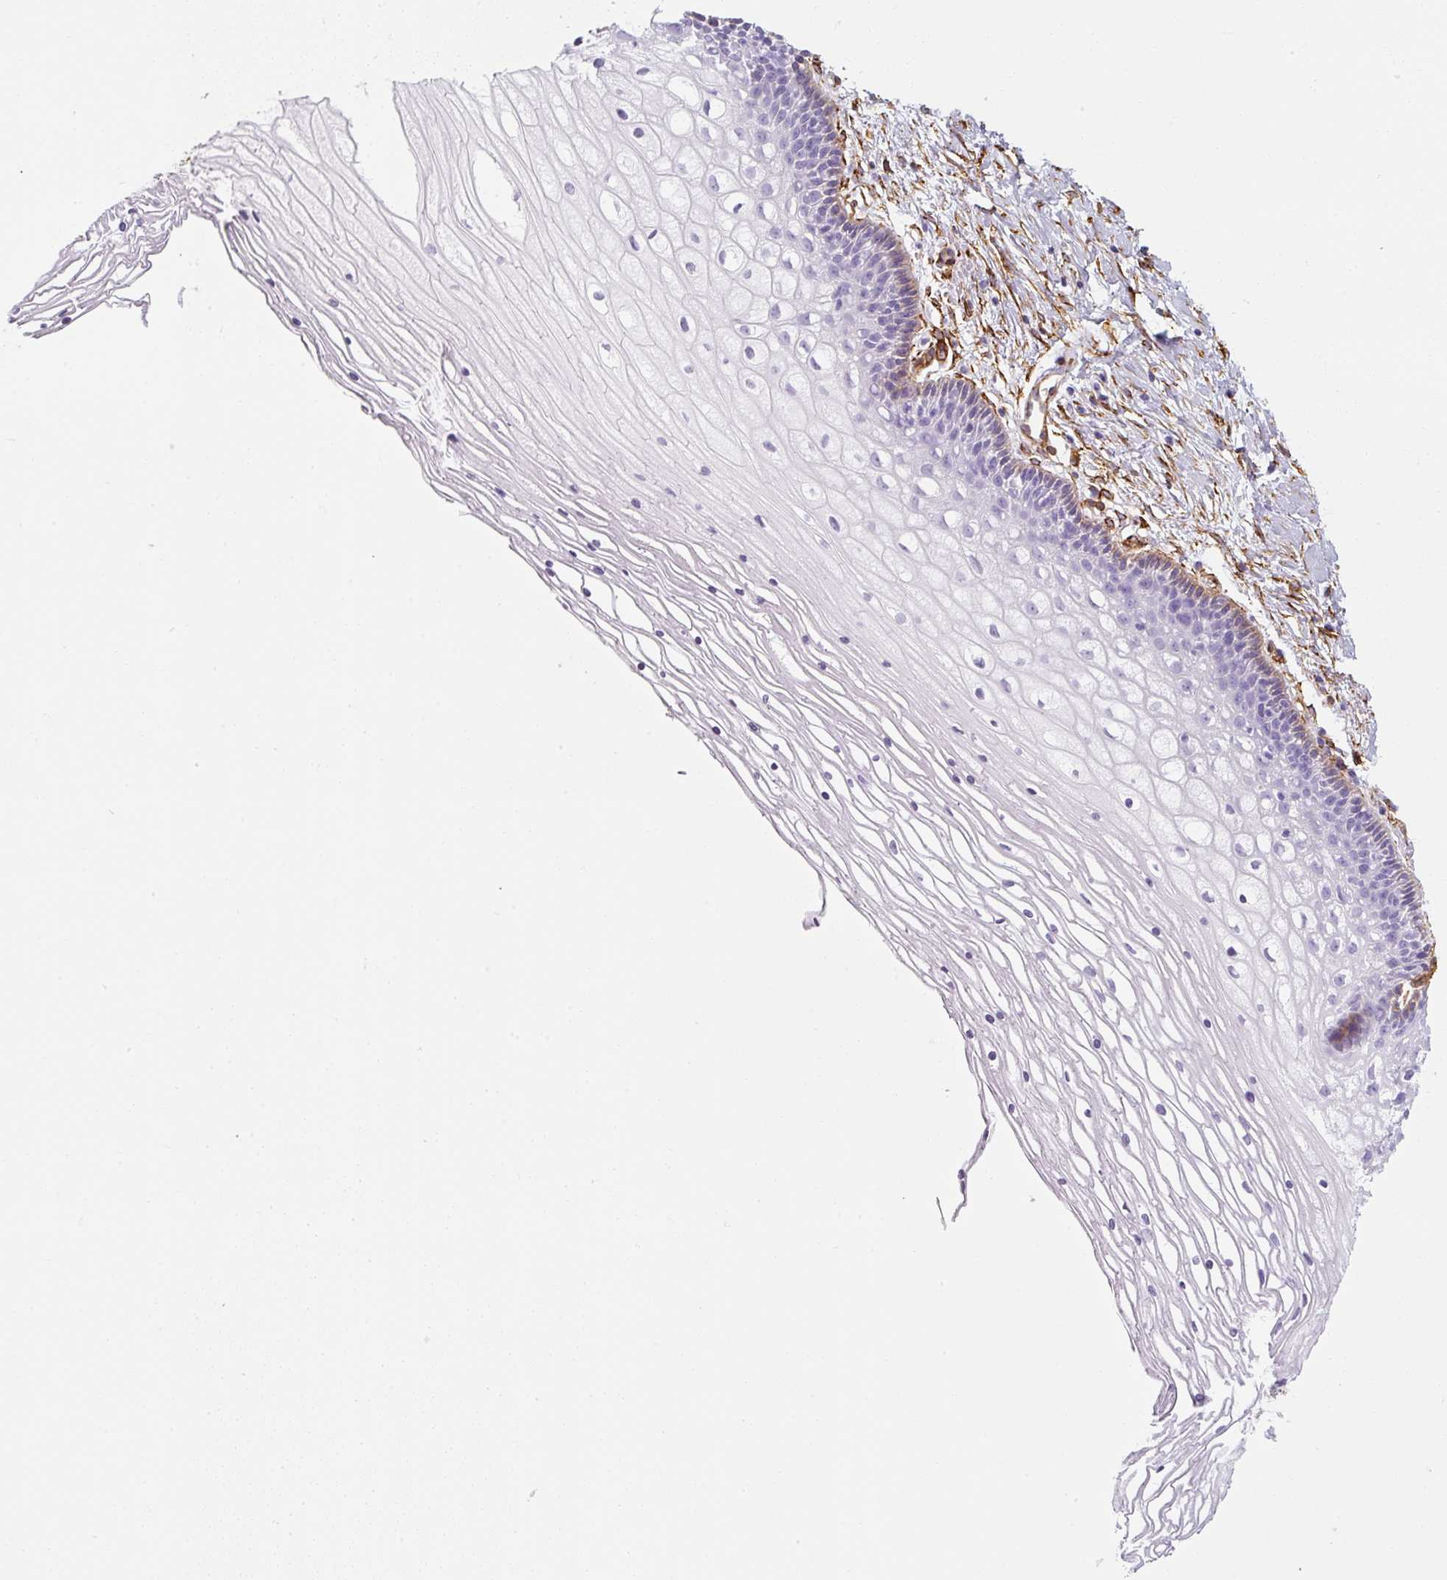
{"staining": {"intensity": "negative", "quantity": "none", "location": "none"}, "tissue": "cervix", "cell_type": "Squamous epithelial cells", "image_type": "normal", "snomed": [{"axis": "morphology", "description": "Normal tissue, NOS"}, {"axis": "topography", "description": "Cervix"}], "caption": "Human cervix stained for a protein using immunohistochemistry displays no staining in squamous epithelial cells.", "gene": "CAVIN3", "patient": {"sex": "female", "age": 36}}